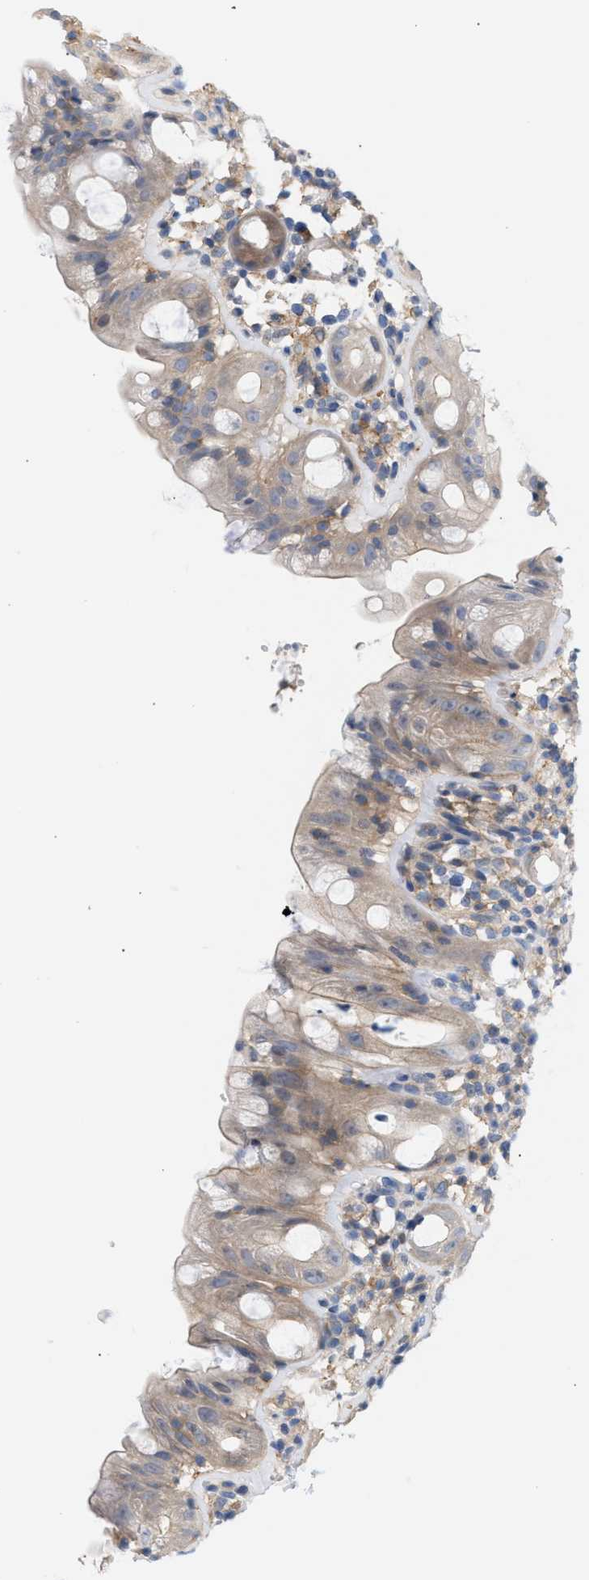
{"staining": {"intensity": "weak", "quantity": ">75%", "location": "cytoplasmic/membranous"}, "tissue": "rectum", "cell_type": "Glandular cells", "image_type": "normal", "snomed": [{"axis": "morphology", "description": "Normal tissue, NOS"}, {"axis": "topography", "description": "Rectum"}], "caption": "This micrograph shows immunohistochemistry (IHC) staining of normal human rectum, with low weak cytoplasmic/membranous expression in approximately >75% of glandular cells.", "gene": "LRCH1", "patient": {"sex": "male", "age": 44}}